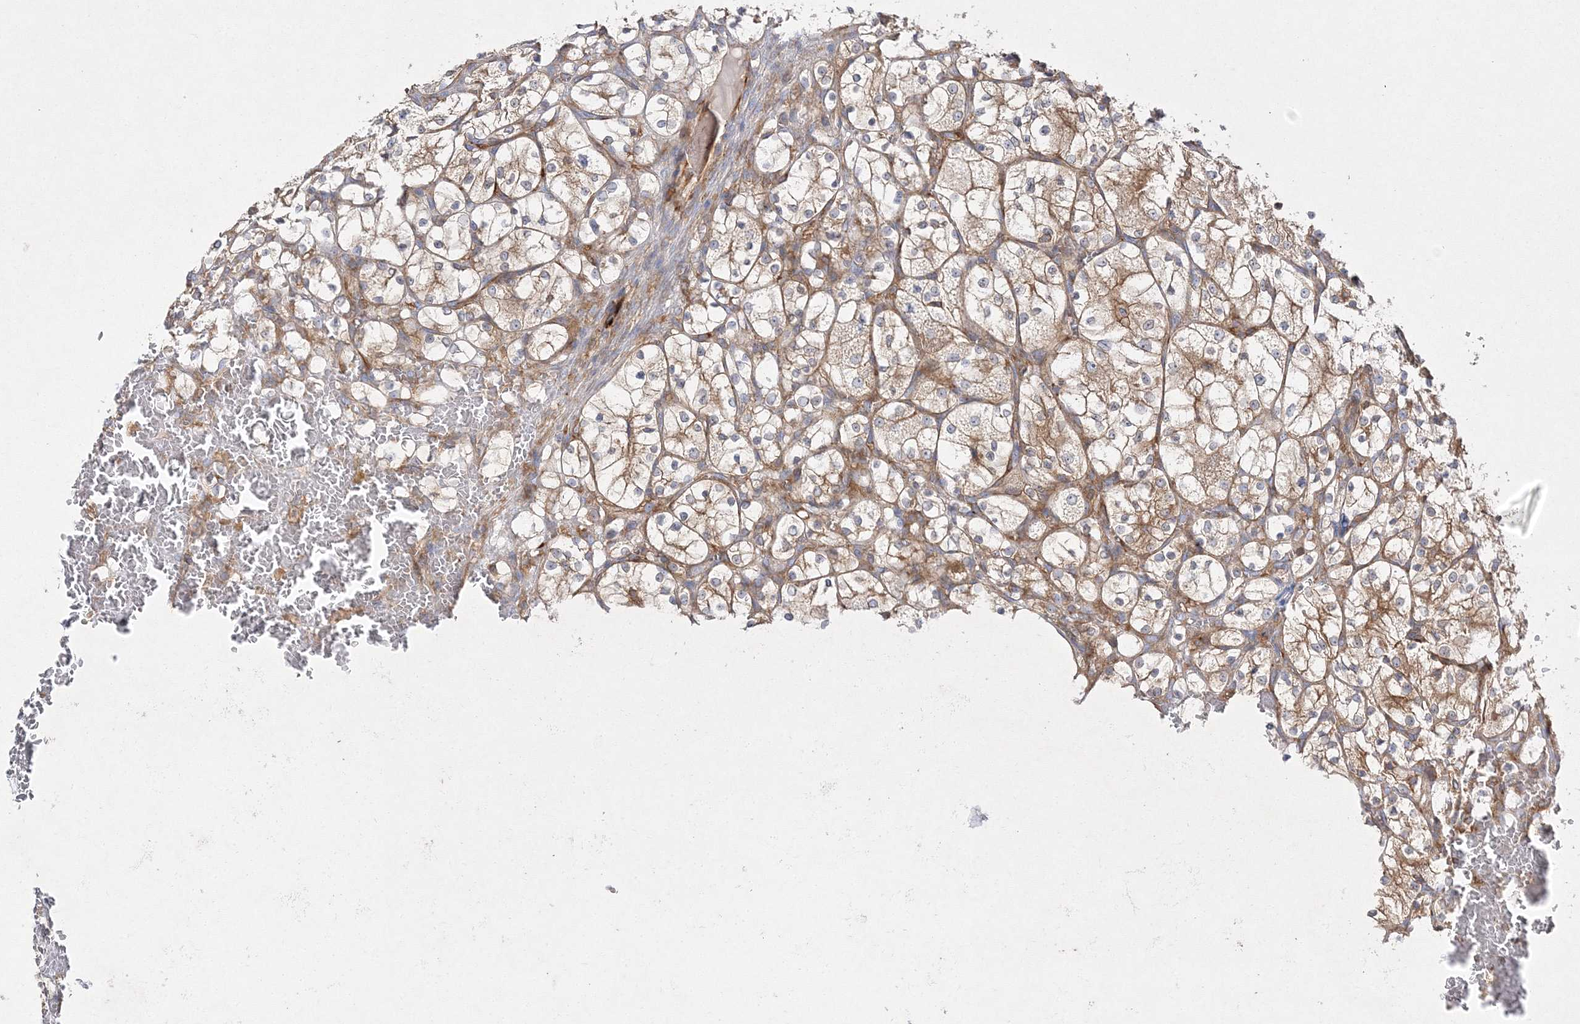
{"staining": {"intensity": "moderate", "quantity": "25%-75%", "location": "cytoplasmic/membranous"}, "tissue": "renal cancer", "cell_type": "Tumor cells", "image_type": "cancer", "snomed": [{"axis": "morphology", "description": "Adenocarcinoma, NOS"}, {"axis": "topography", "description": "Kidney"}], "caption": "Brown immunohistochemical staining in human adenocarcinoma (renal) displays moderate cytoplasmic/membranous positivity in approximately 25%-75% of tumor cells.", "gene": "WDR37", "patient": {"sex": "female", "age": 69}}